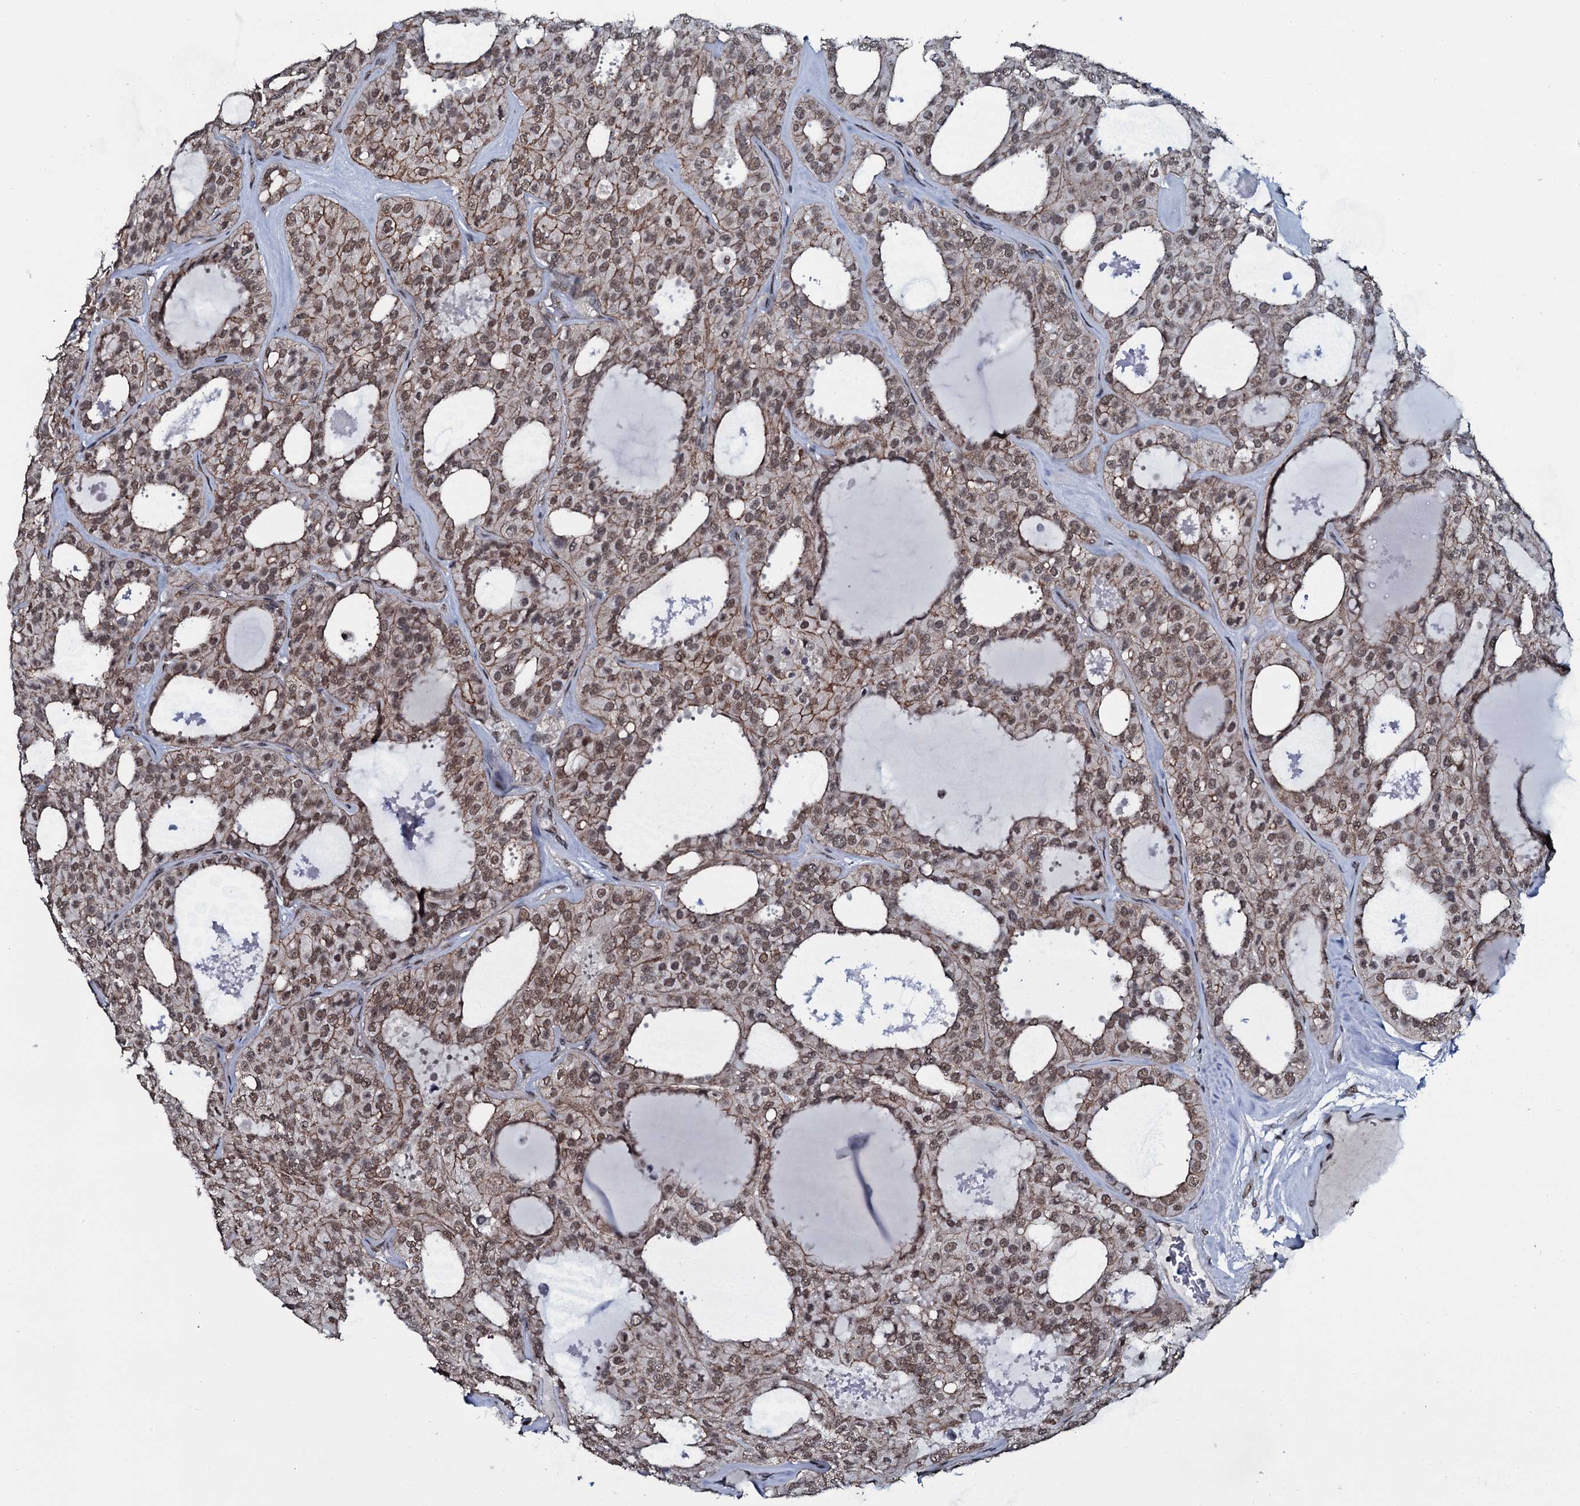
{"staining": {"intensity": "moderate", "quantity": ">75%", "location": "cytoplasmic/membranous,nuclear"}, "tissue": "thyroid cancer", "cell_type": "Tumor cells", "image_type": "cancer", "snomed": [{"axis": "morphology", "description": "Follicular adenoma carcinoma, NOS"}, {"axis": "topography", "description": "Thyroid gland"}], "caption": "Immunohistochemistry photomicrograph of thyroid cancer stained for a protein (brown), which exhibits medium levels of moderate cytoplasmic/membranous and nuclear staining in approximately >75% of tumor cells.", "gene": "SH2D4B", "patient": {"sex": "male", "age": 75}}